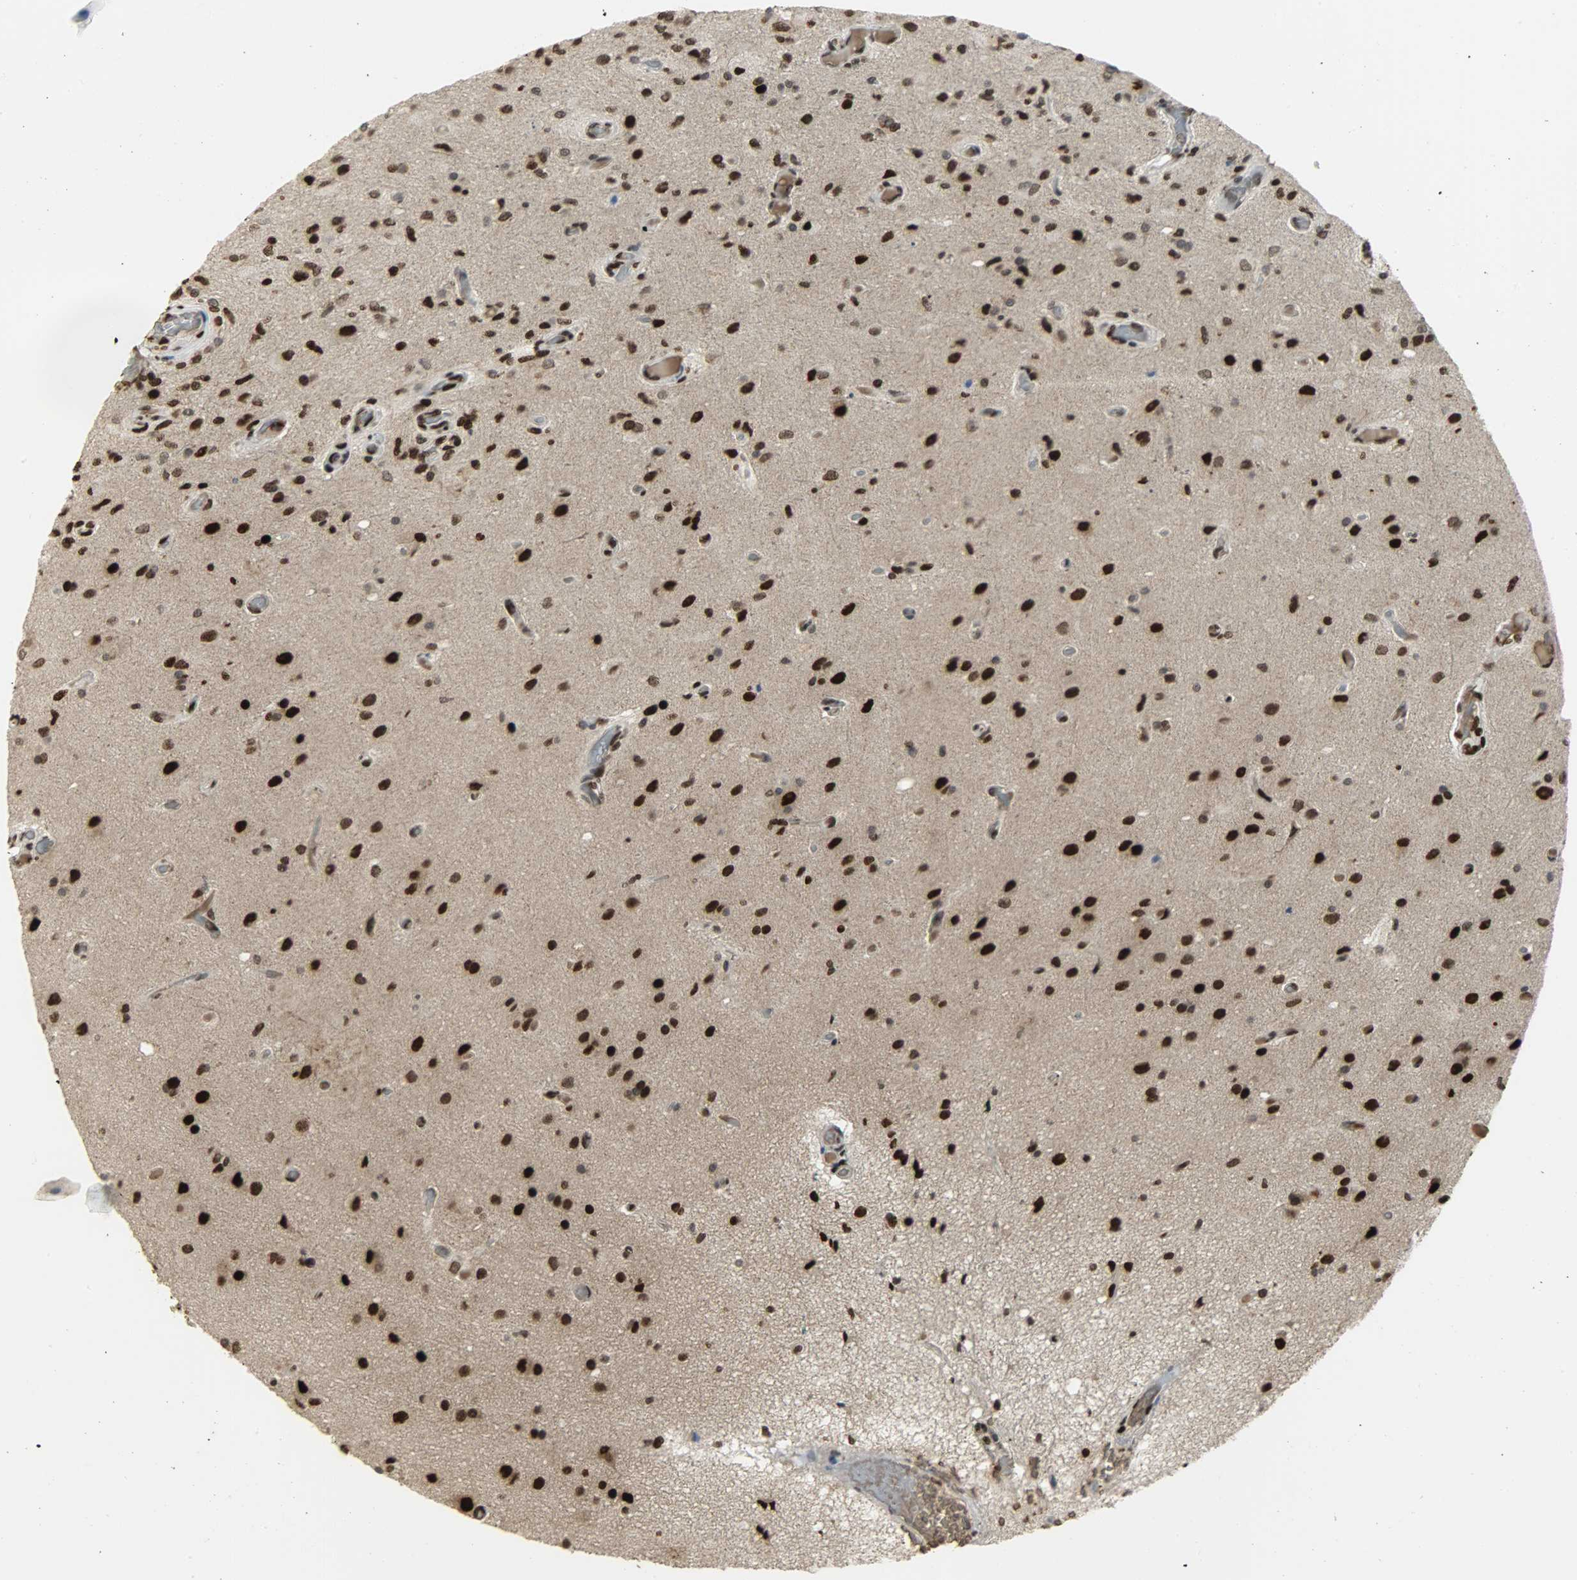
{"staining": {"intensity": "strong", "quantity": ">75%", "location": "nuclear"}, "tissue": "glioma", "cell_type": "Tumor cells", "image_type": "cancer", "snomed": [{"axis": "morphology", "description": "Normal tissue, NOS"}, {"axis": "morphology", "description": "Glioma, malignant, High grade"}, {"axis": "topography", "description": "Cerebral cortex"}], "caption": "A histopathology image of human glioma stained for a protein displays strong nuclear brown staining in tumor cells.", "gene": "SNAI1", "patient": {"sex": "male", "age": 77}}